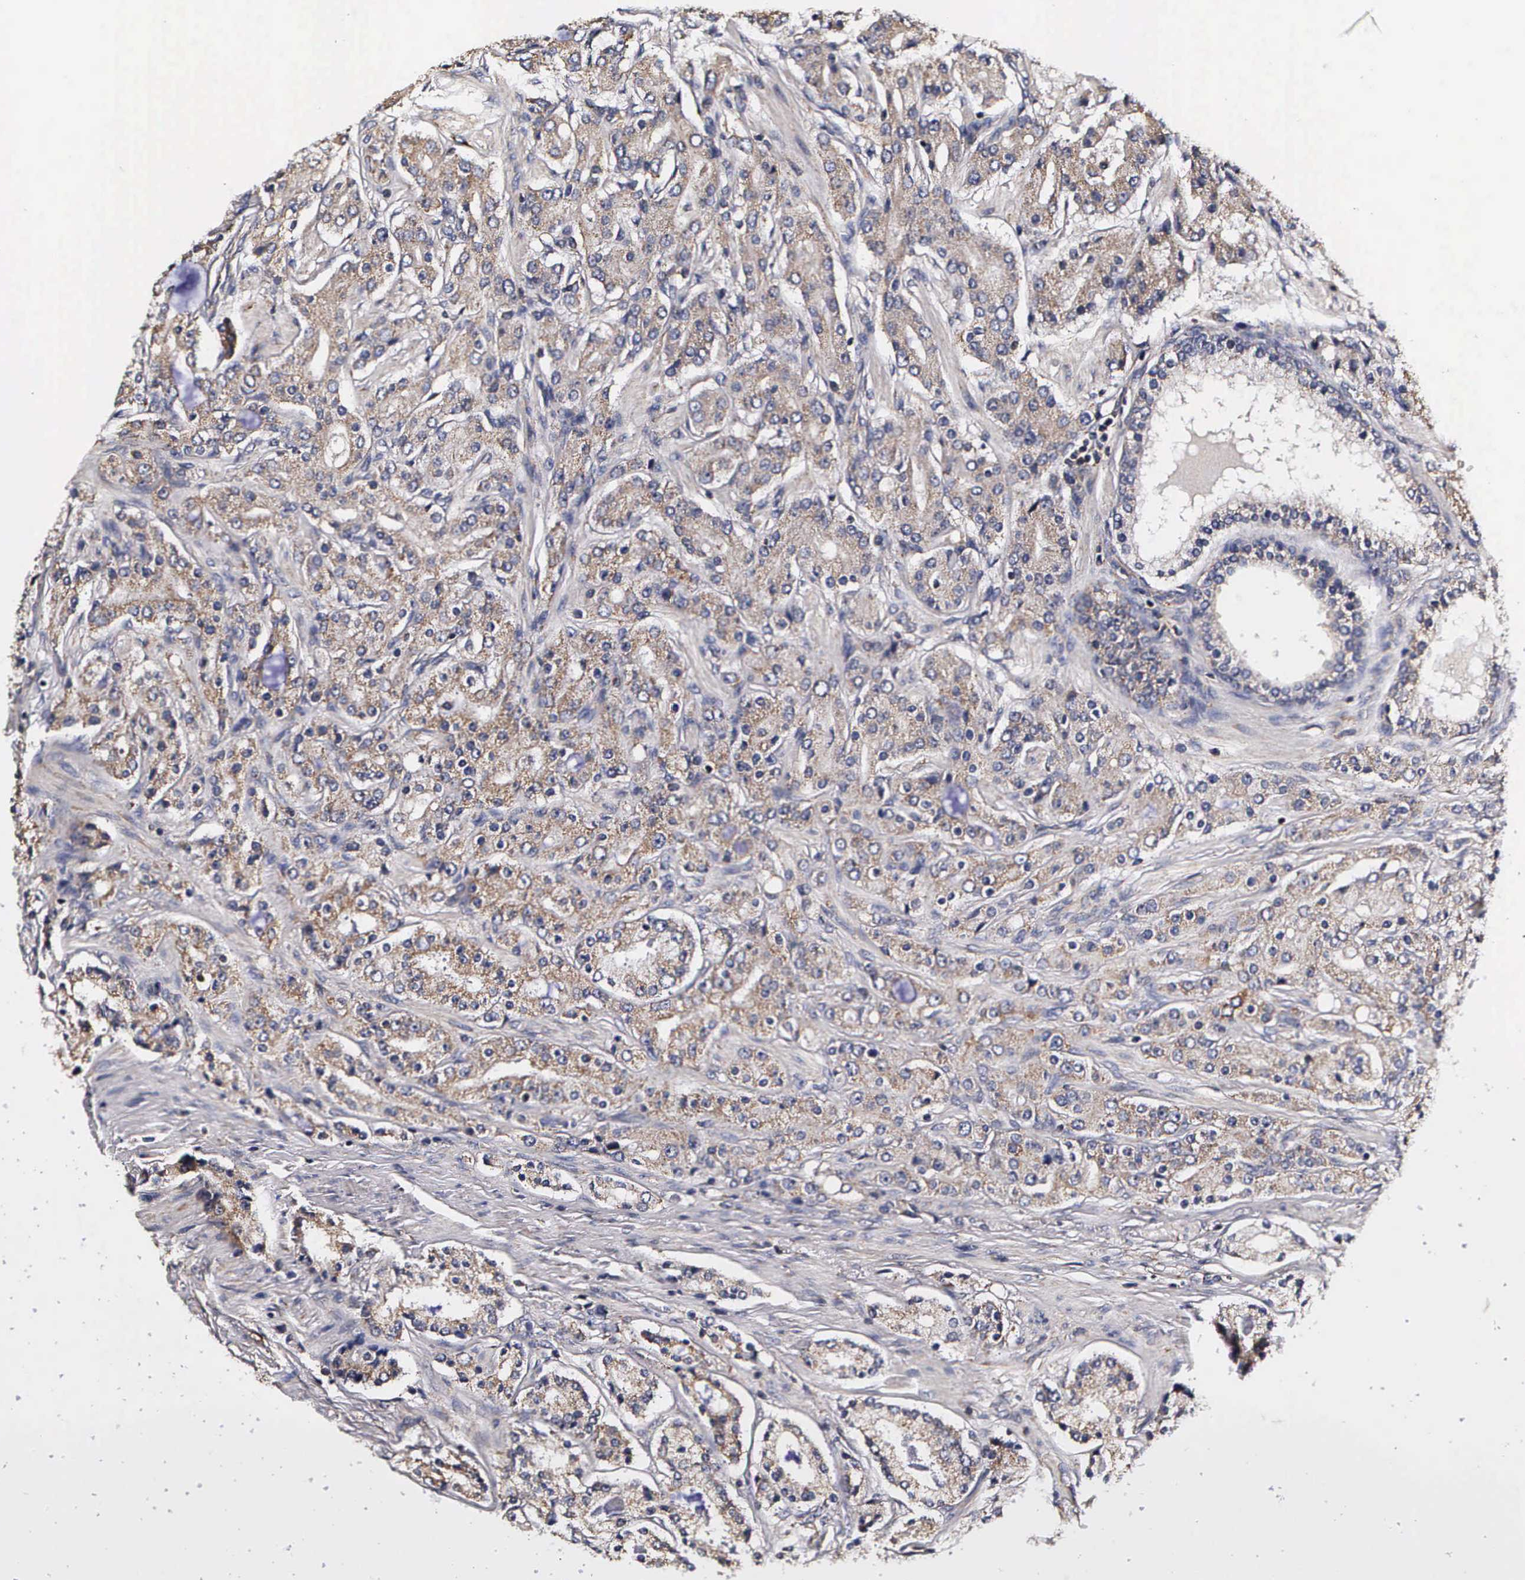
{"staining": {"intensity": "weak", "quantity": ">75%", "location": "cytoplasmic/membranous"}, "tissue": "prostate cancer", "cell_type": "Tumor cells", "image_type": "cancer", "snomed": [{"axis": "morphology", "description": "Adenocarcinoma, Medium grade"}, {"axis": "topography", "description": "Prostate"}], "caption": "Weak cytoplasmic/membranous positivity is identified in about >75% of tumor cells in prostate cancer (adenocarcinoma (medium-grade)). (Stains: DAB in brown, nuclei in blue, Microscopy: brightfield microscopy at high magnification).", "gene": "PSMA3", "patient": {"sex": "male", "age": 72}}